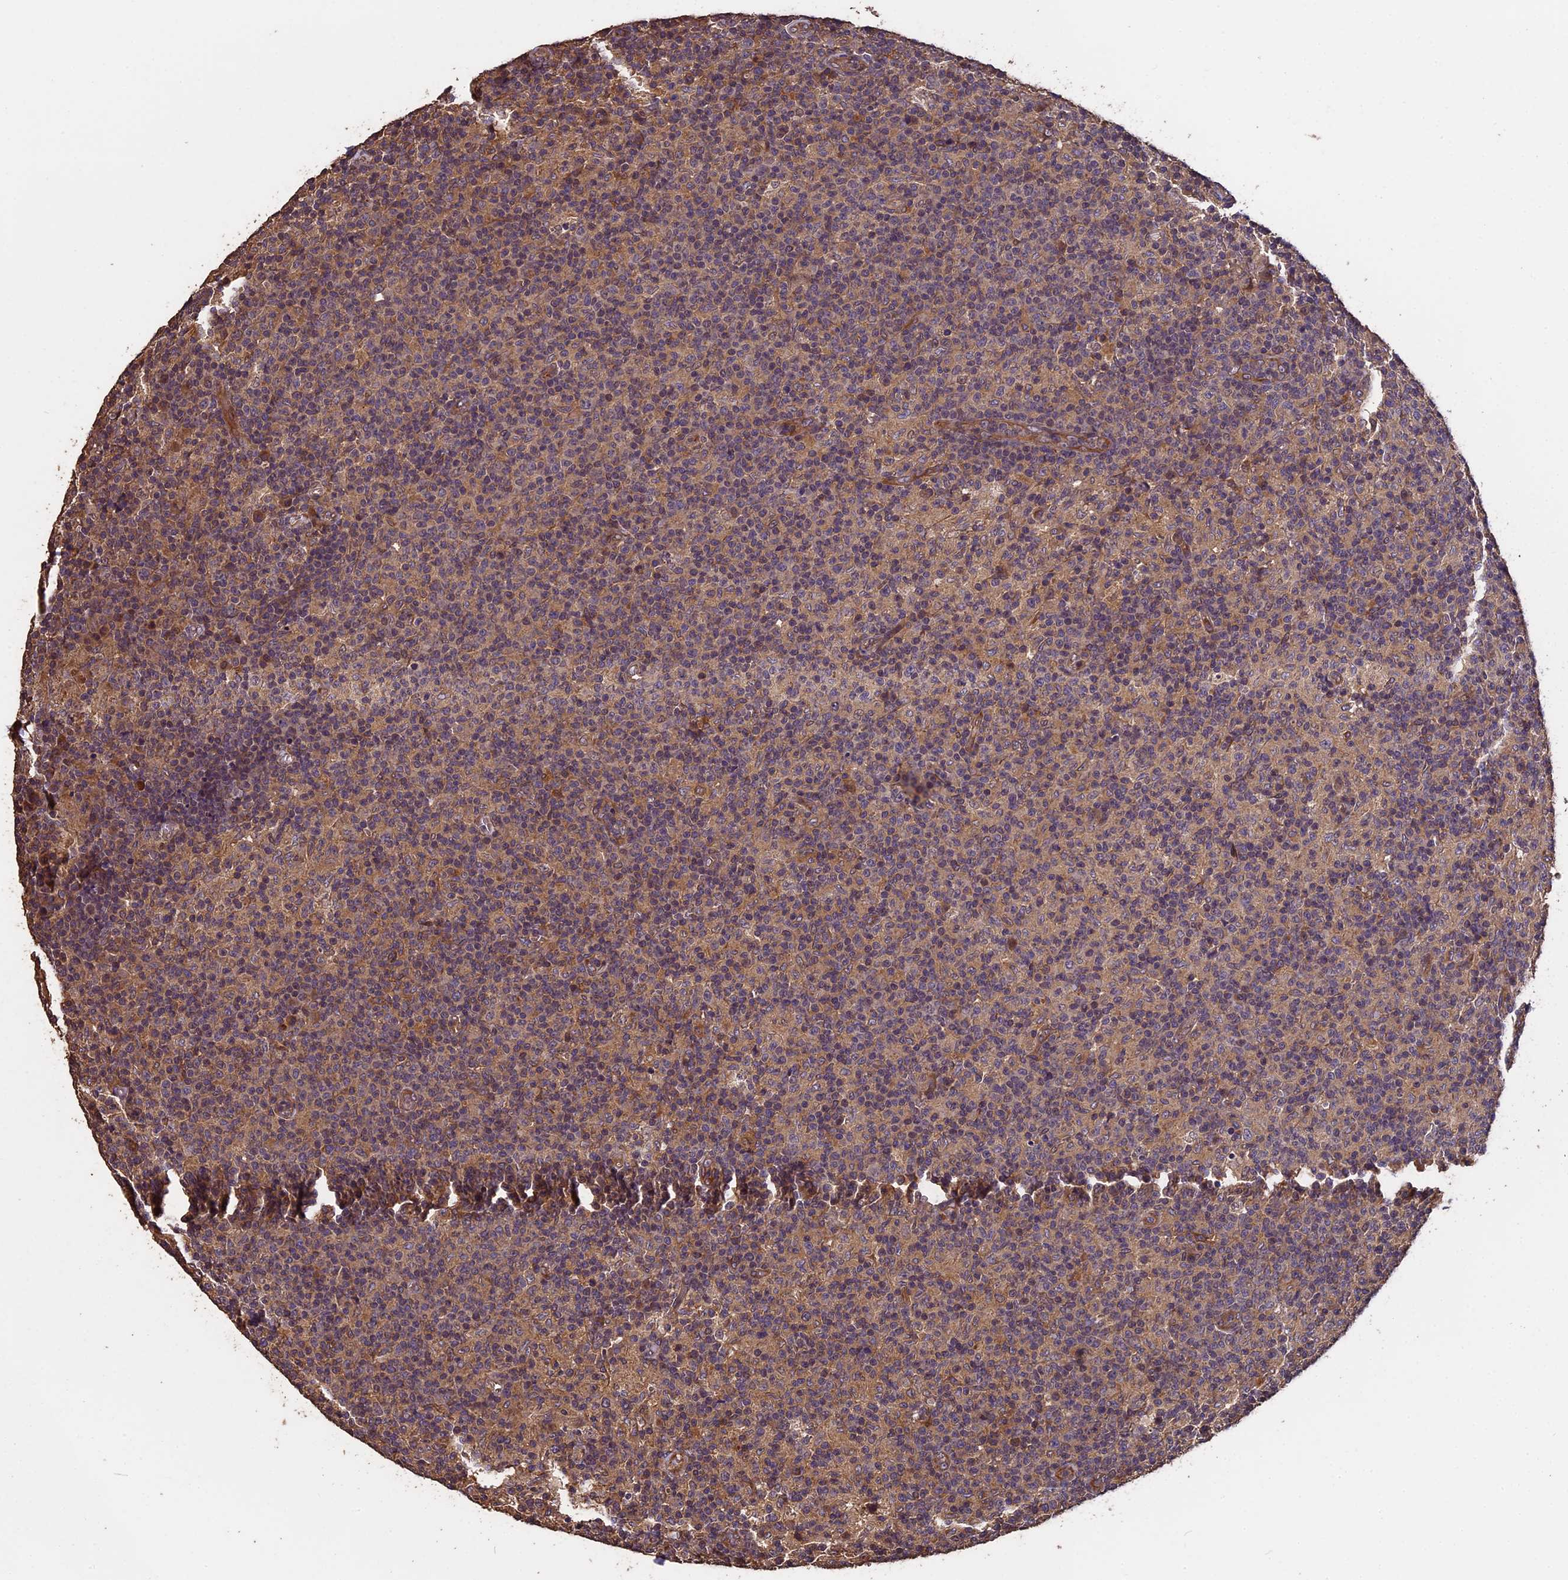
{"staining": {"intensity": "weak", "quantity": "25%-75%", "location": "cytoplasmic/membranous,nuclear"}, "tissue": "lymph node", "cell_type": "Germinal center cells", "image_type": "normal", "snomed": [{"axis": "morphology", "description": "Normal tissue, NOS"}, {"axis": "morphology", "description": "Inflammation, NOS"}, {"axis": "topography", "description": "Lymph node"}], "caption": "Lymph node stained with immunohistochemistry displays weak cytoplasmic/membranous,nuclear expression in about 25%-75% of germinal center cells.", "gene": "CHD9", "patient": {"sex": "male", "age": 55}}